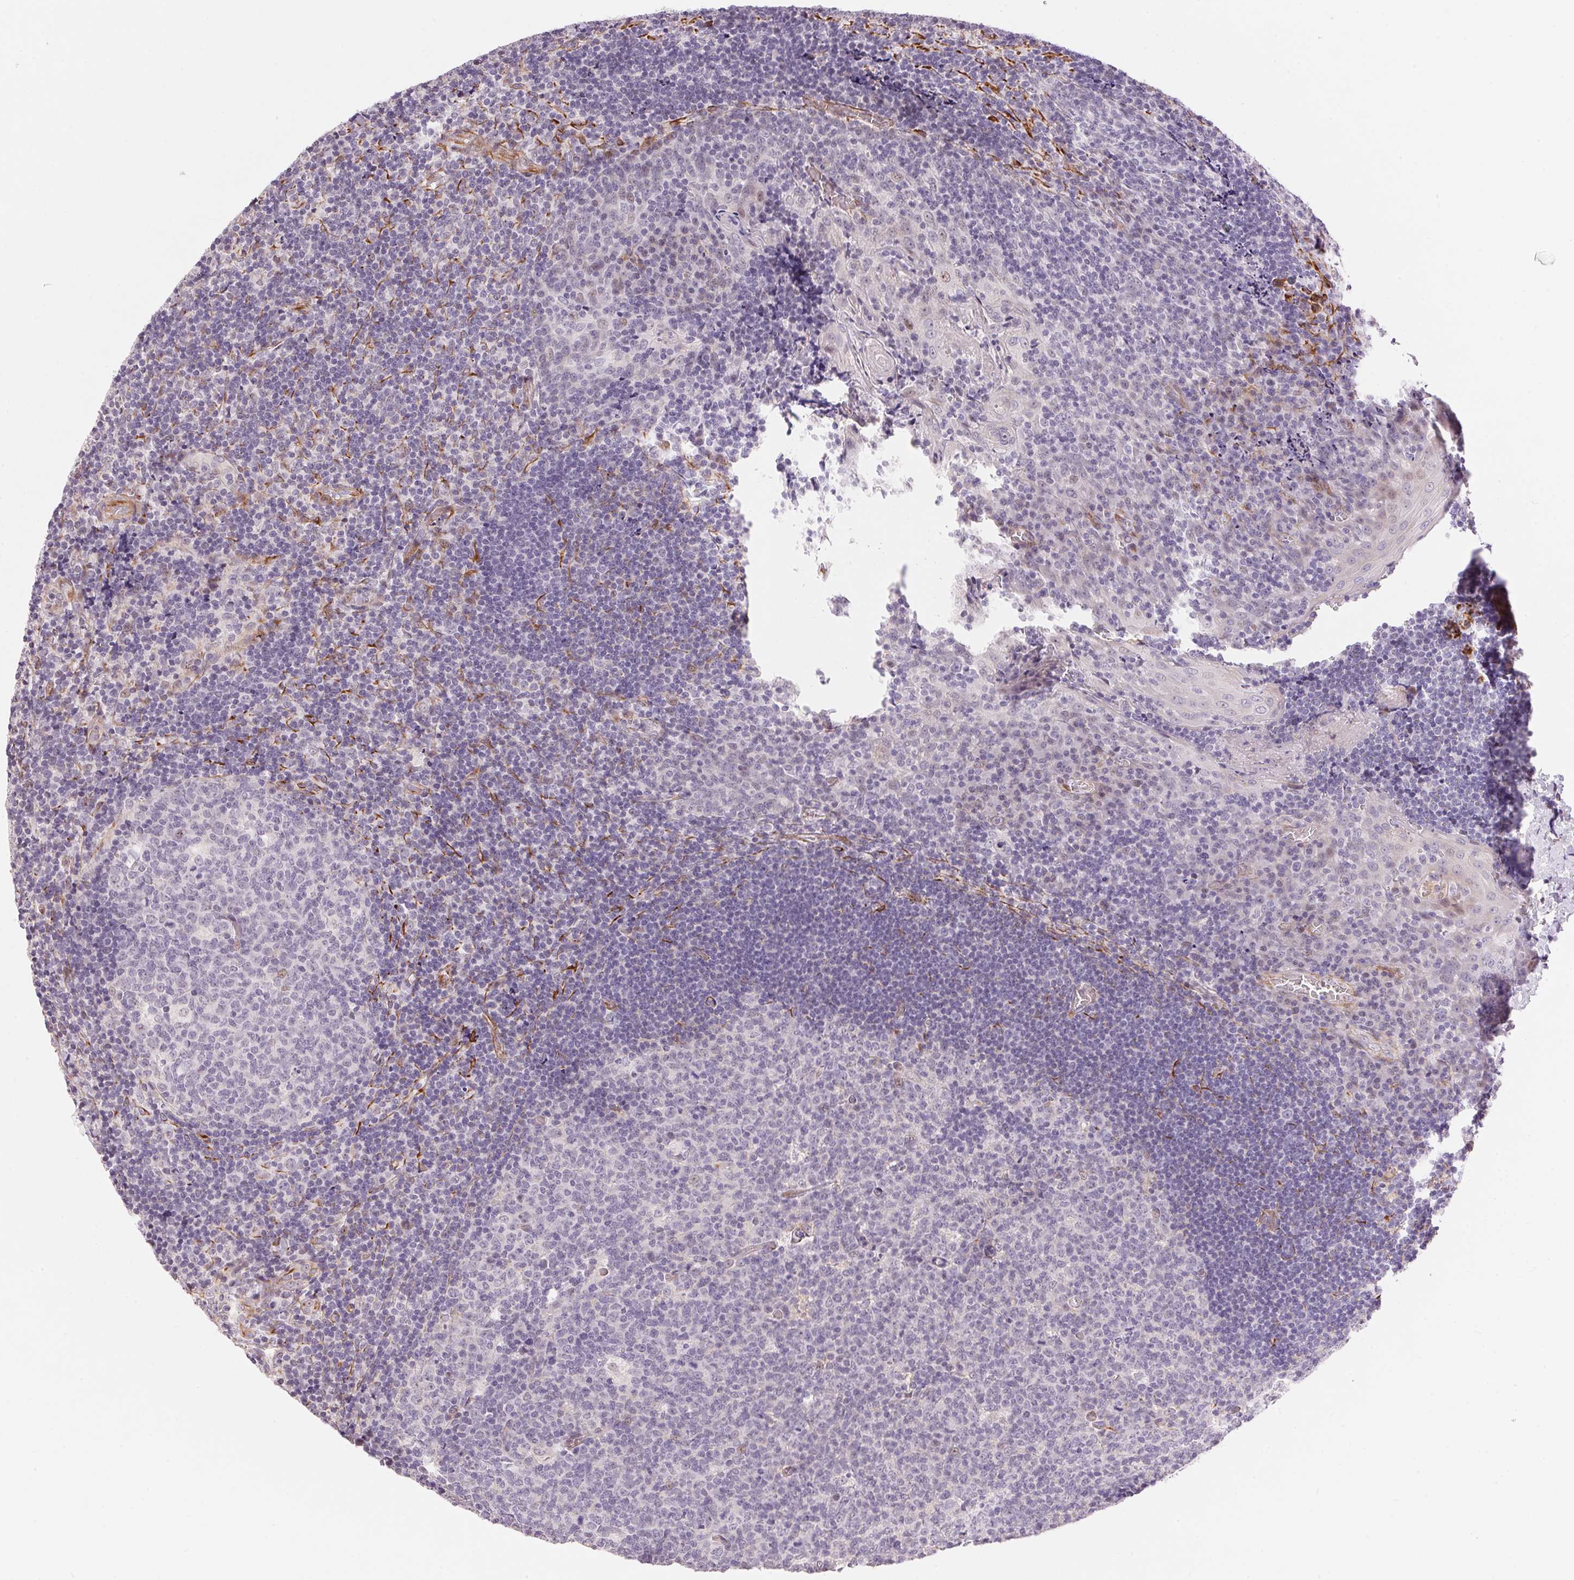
{"staining": {"intensity": "negative", "quantity": "none", "location": "none"}, "tissue": "tonsil", "cell_type": "Germinal center cells", "image_type": "normal", "snomed": [{"axis": "morphology", "description": "Normal tissue, NOS"}, {"axis": "topography", "description": "Tonsil"}], "caption": "Micrograph shows no protein expression in germinal center cells of normal tonsil. (Immunohistochemistry (ihc), brightfield microscopy, high magnification).", "gene": "GYG2", "patient": {"sex": "male", "age": 17}}